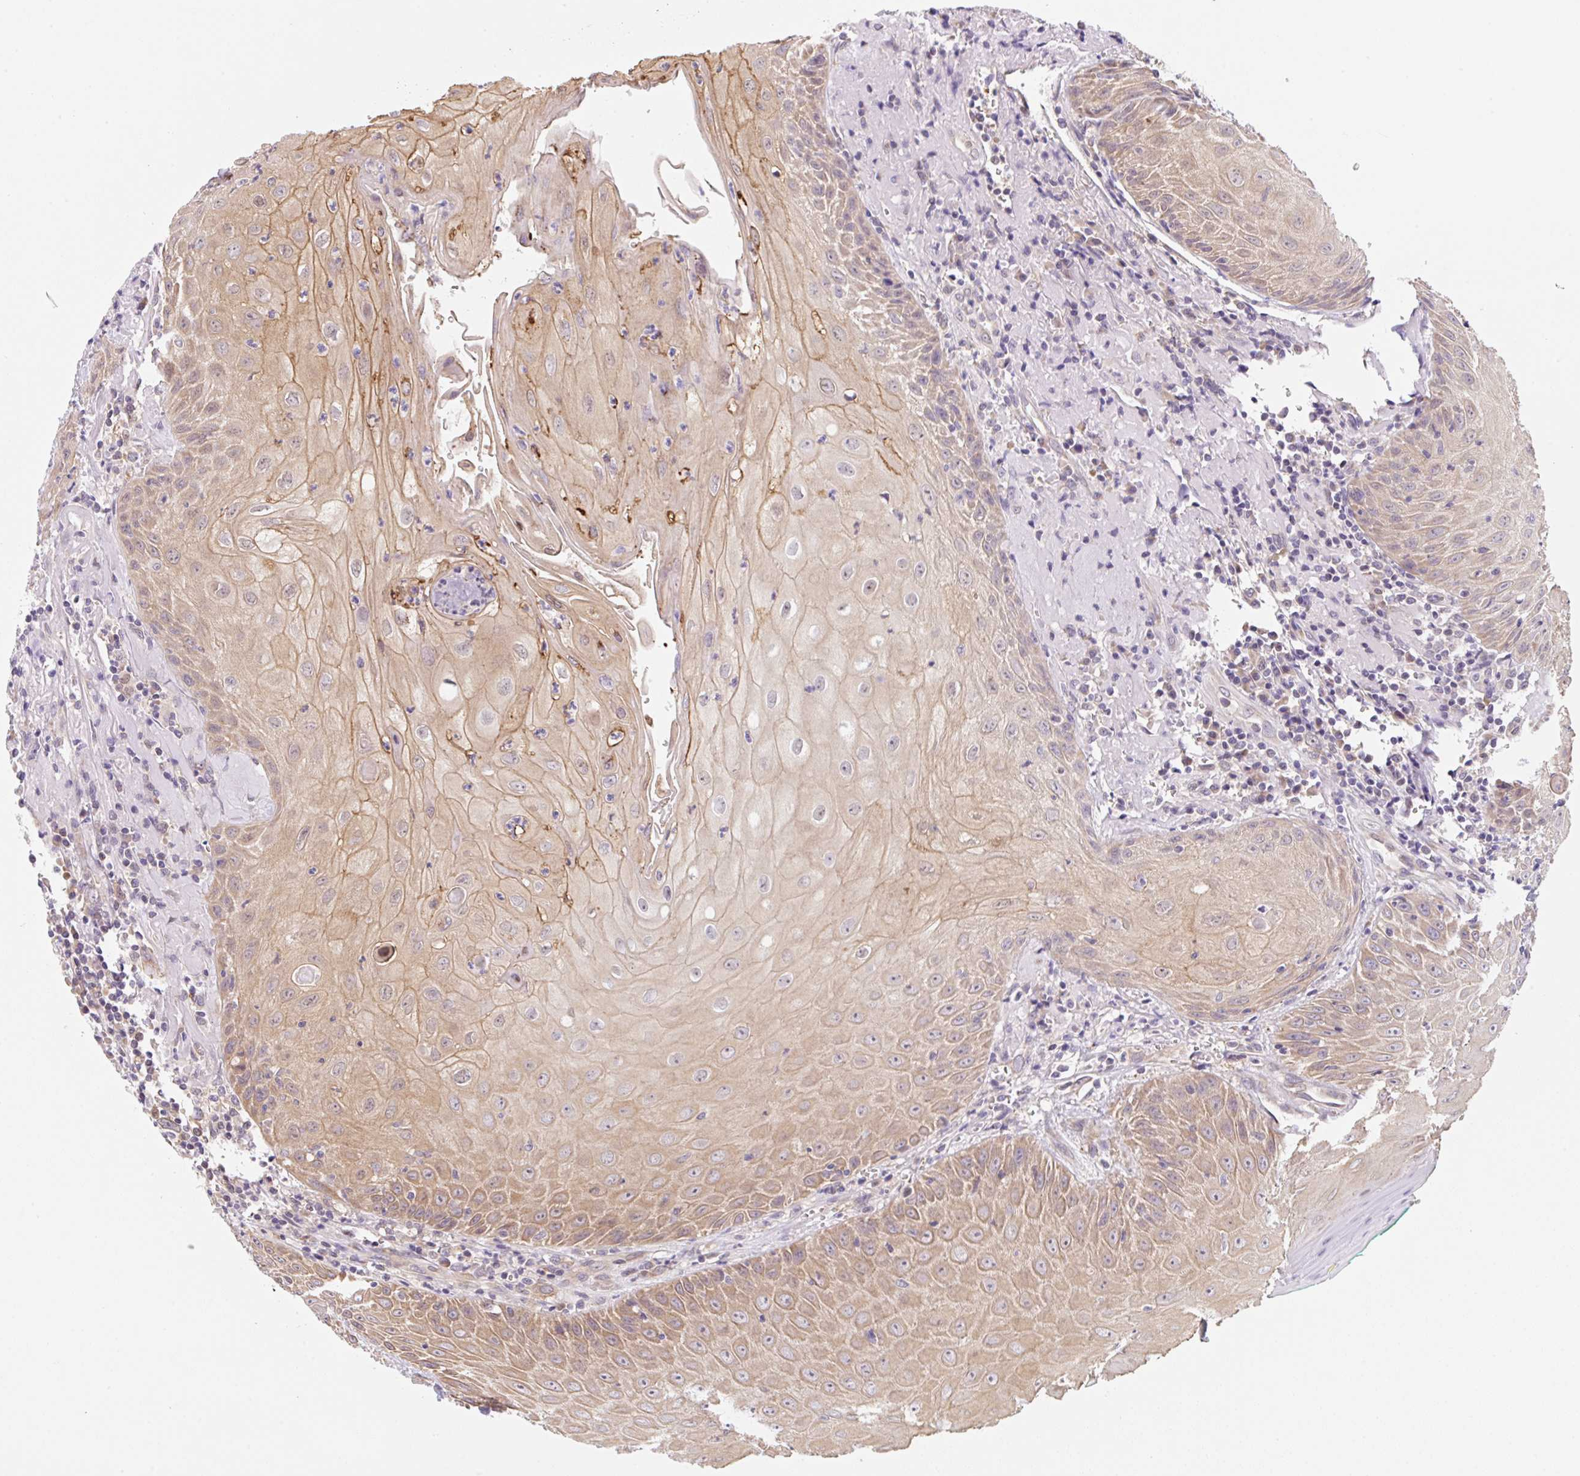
{"staining": {"intensity": "moderate", "quantity": ">75%", "location": "cytoplasmic/membranous"}, "tissue": "head and neck cancer", "cell_type": "Tumor cells", "image_type": "cancer", "snomed": [{"axis": "morphology", "description": "Normal tissue, NOS"}, {"axis": "morphology", "description": "Squamous cell carcinoma, NOS"}, {"axis": "topography", "description": "Oral tissue"}, {"axis": "topography", "description": "Head-Neck"}], "caption": "An image of human head and neck cancer (squamous cell carcinoma) stained for a protein displays moderate cytoplasmic/membranous brown staining in tumor cells. (Brightfield microscopy of DAB IHC at high magnification).", "gene": "TBPL2", "patient": {"sex": "female", "age": 70}}